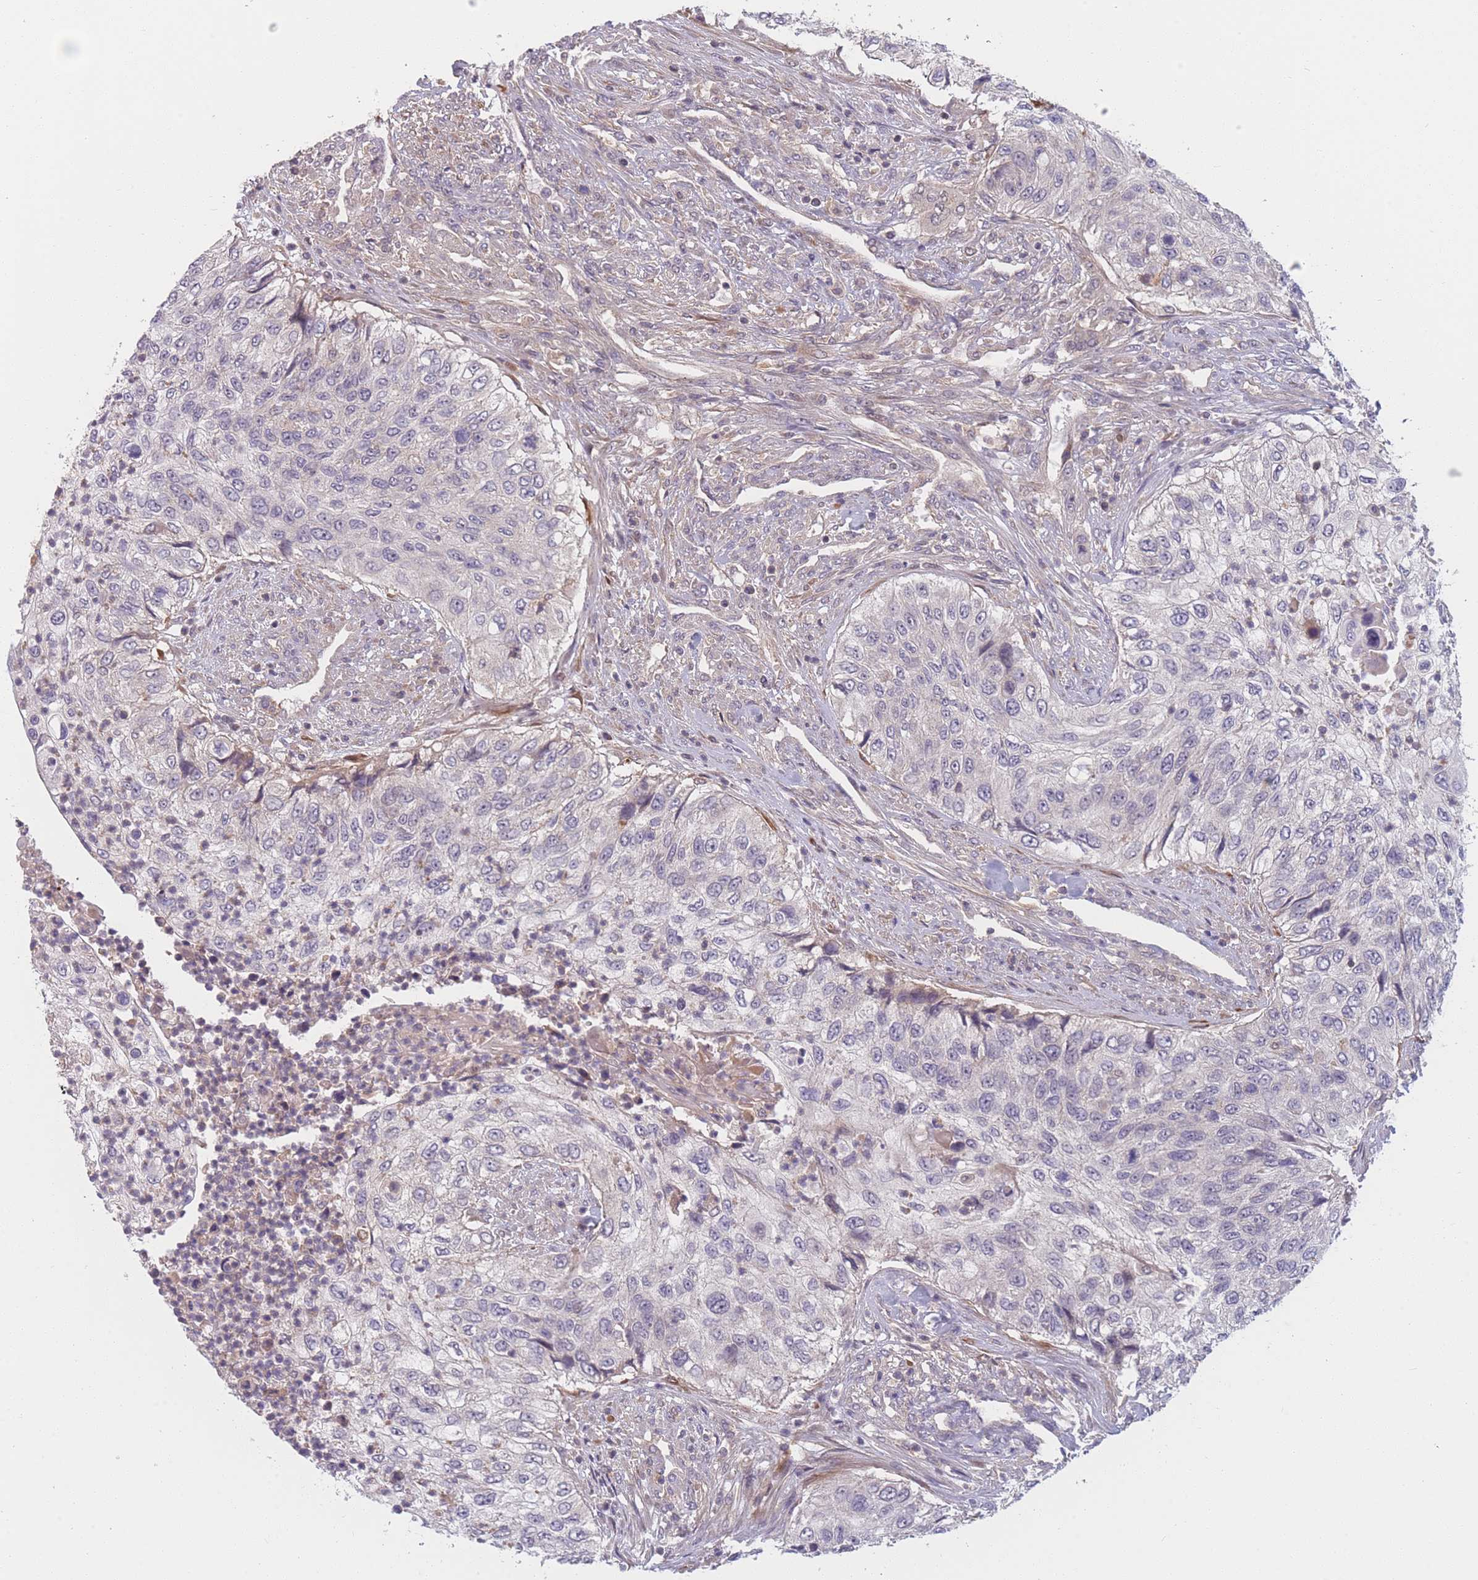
{"staining": {"intensity": "negative", "quantity": "none", "location": "none"}, "tissue": "urothelial cancer", "cell_type": "Tumor cells", "image_type": "cancer", "snomed": [{"axis": "morphology", "description": "Urothelial carcinoma, High grade"}, {"axis": "topography", "description": "Urinary bladder"}], "caption": "The image exhibits no significant positivity in tumor cells of urothelial carcinoma (high-grade).", "gene": "FAM153A", "patient": {"sex": "female", "age": 60}}